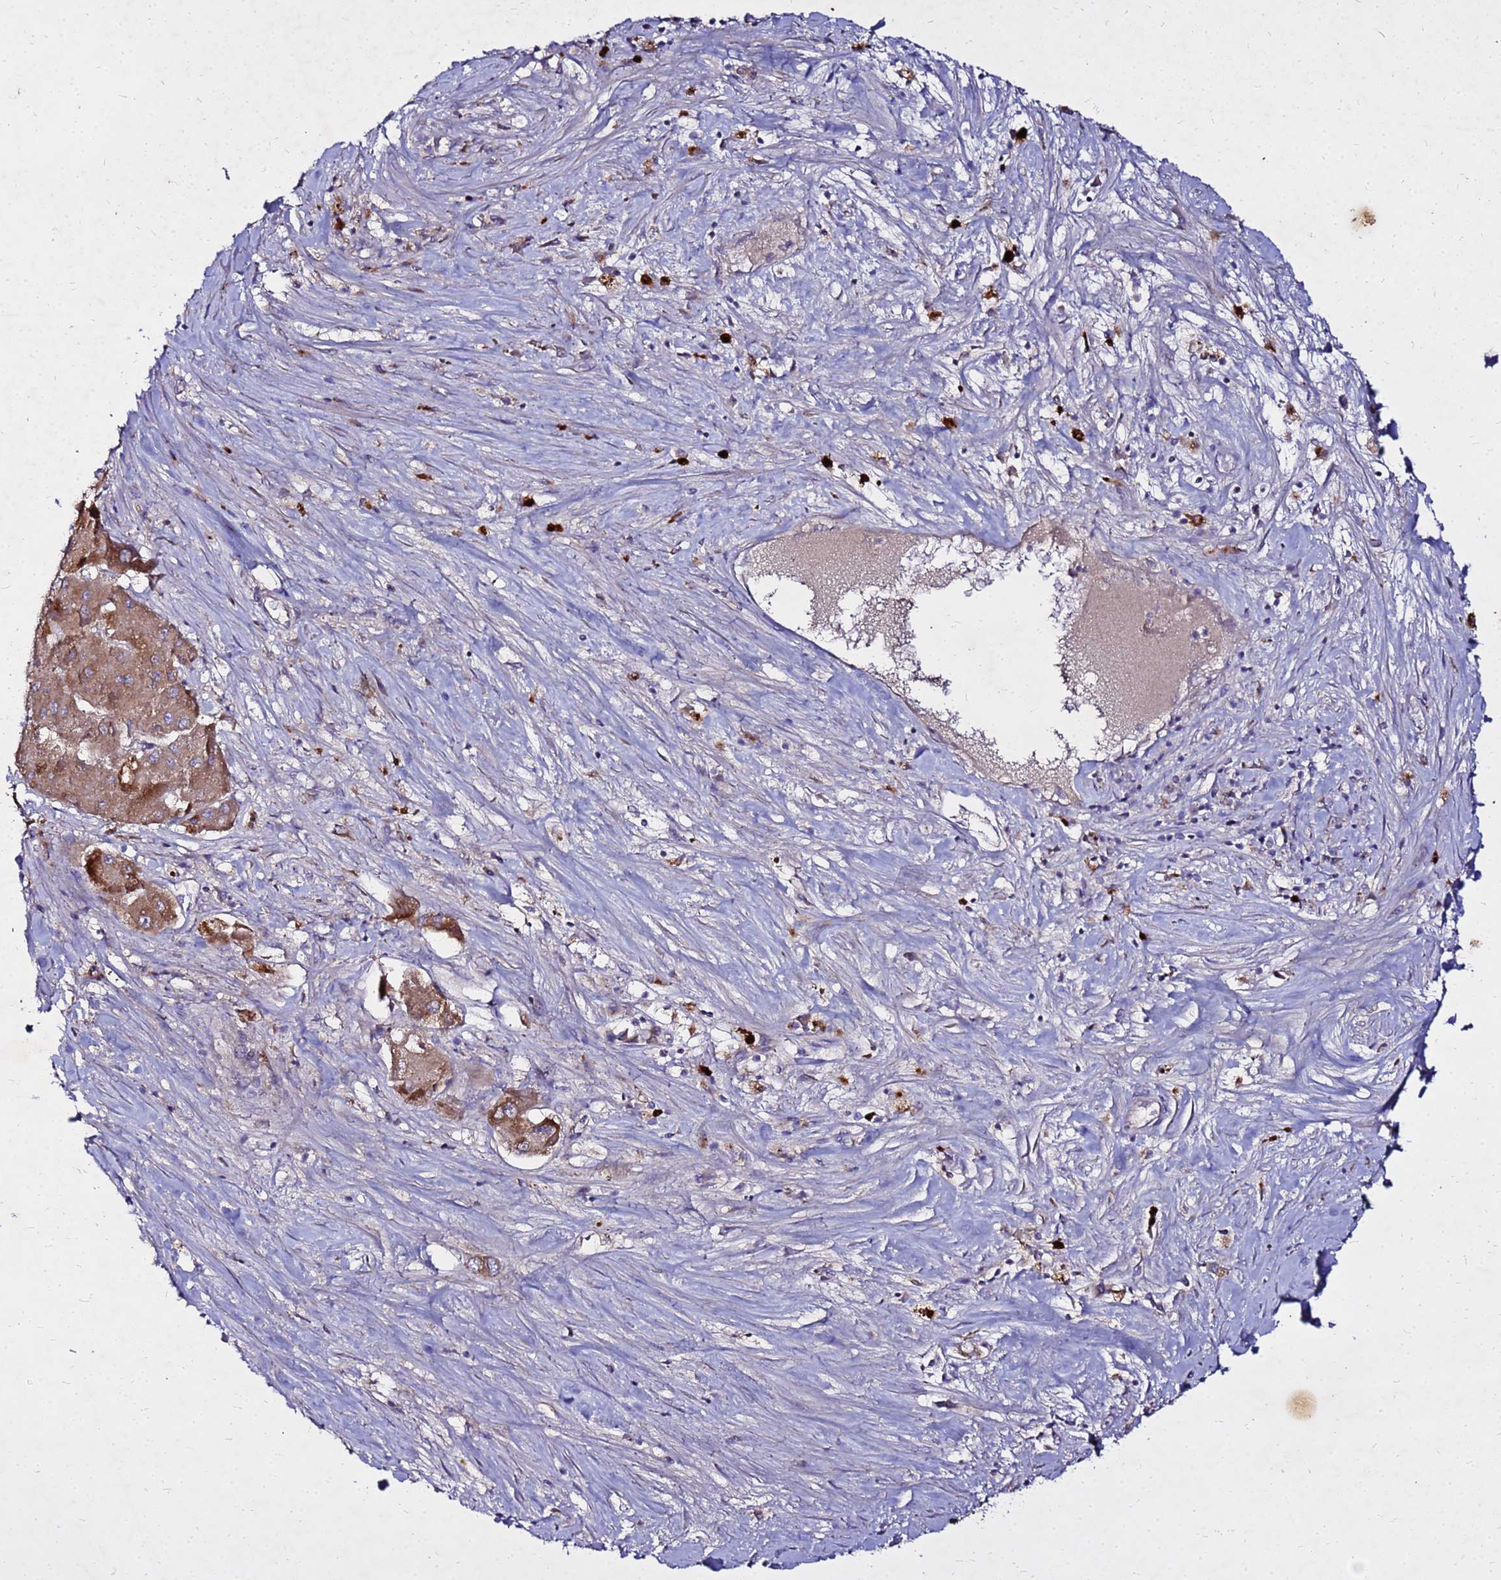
{"staining": {"intensity": "moderate", "quantity": ">75%", "location": "cytoplasmic/membranous"}, "tissue": "liver cancer", "cell_type": "Tumor cells", "image_type": "cancer", "snomed": [{"axis": "morphology", "description": "Carcinoma, Hepatocellular, NOS"}, {"axis": "topography", "description": "Liver"}], "caption": "The histopathology image displays a brown stain indicating the presence of a protein in the cytoplasmic/membranous of tumor cells in liver cancer. The staining is performed using DAB (3,3'-diaminobenzidine) brown chromogen to label protein expression. The nuclei are counter-stained blue using hematoxylin.", "gene": "COX14", "patient": {"sex": "female", "age": 73}}